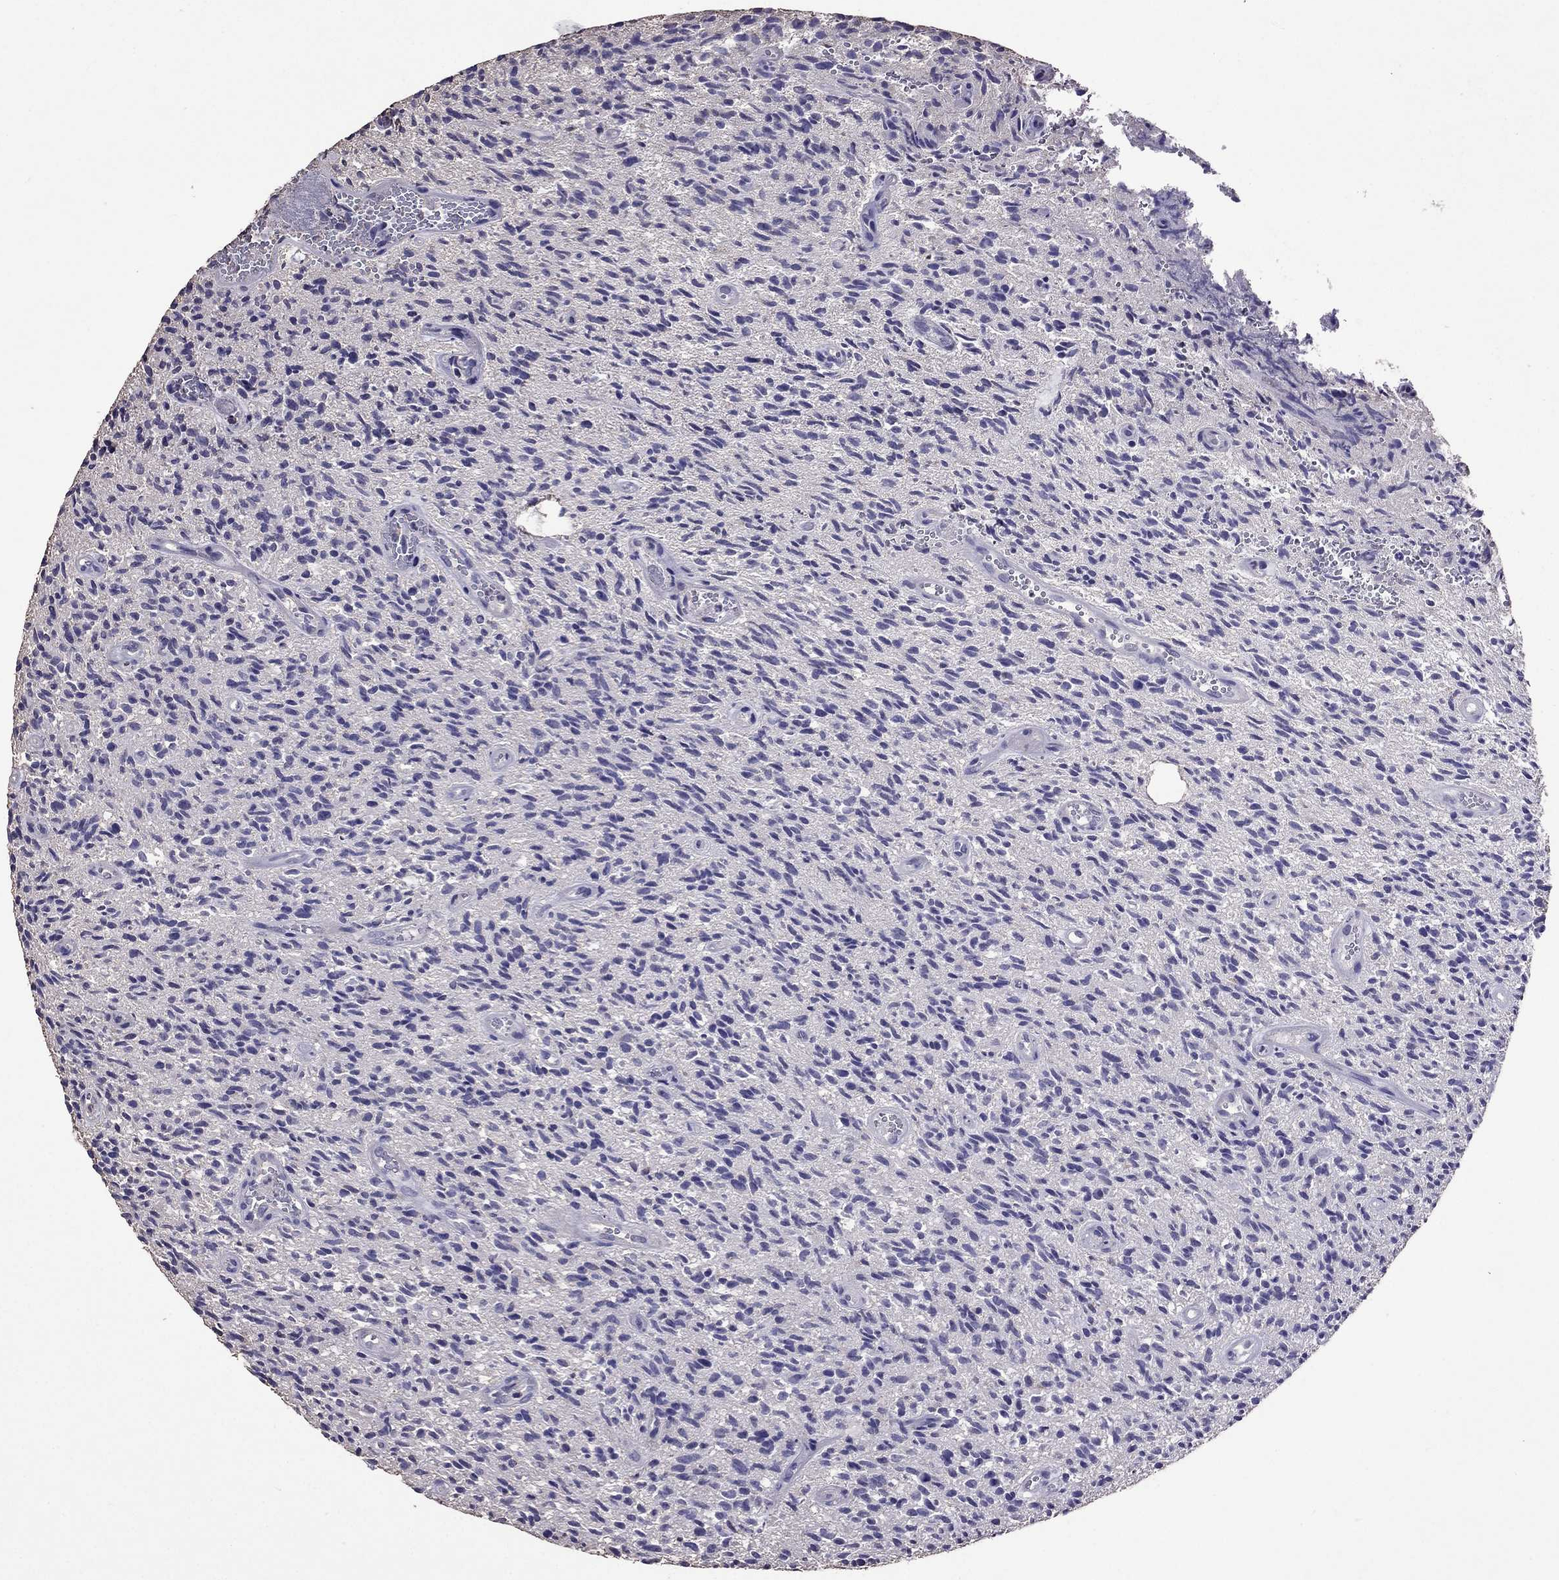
{"staining": {"intensity": "negative", "quantity": "none", "location": "none"}, "tissue": "glioma", "cell_type": "Tumor cells", "image_type": "cancer", "snomed": [{"axis": "morphology", "description": "Glioma, malignant, High grade"}, {"axis": "topography", "description": "Brain"}], "caption": "The immunohistochemistry (IHC) micrograph has no significant positivity in tumor cells of malignant high-grade glioma tissue. Nuclei are stained in blue.", "gene": "NKX3-1", "patient": {"sex": "male", "age": 64}}